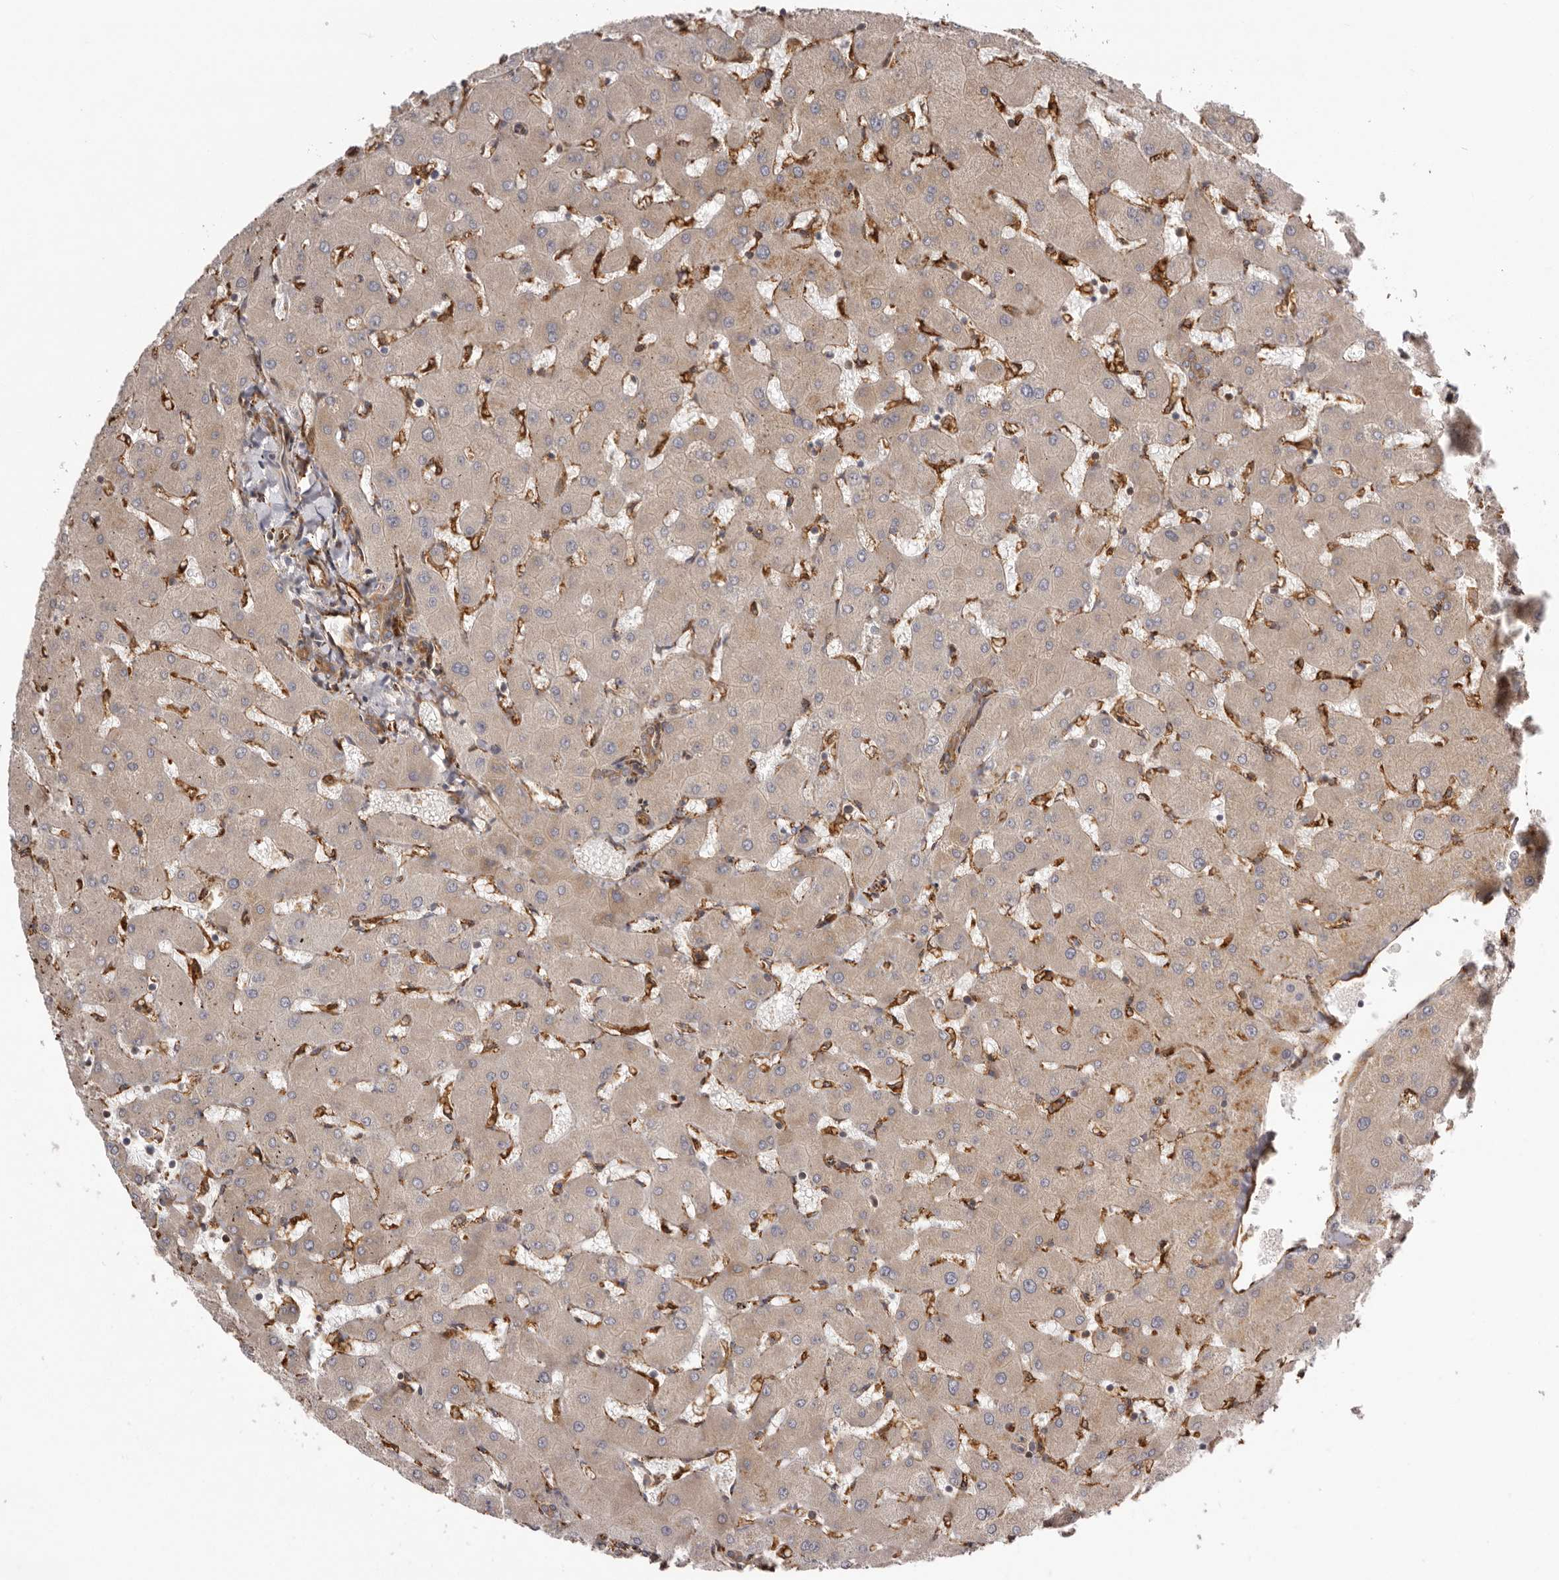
{"staining": {"intensity": "moderate", "quantity": ">75%", "location": "cytoplasmic/membranous"}, "tissue": "liver", "cell_type": "Cholangiocytes", "image_type": "normal", "snomed": [{"axis": "morphology", "description": "Normal tissue, NOS"}, {"axis": "topography", "description": "Liver"}], "caption": "Immunohistochemistry micrograph of benign liver stained for a protein (brown), which demonstrates medium levels of moderate cytoplasmic/membranous expression in approximately >75% of cholangiocytes.", "gene": "WDTC1", "patient": {"sex": "female", "age": 63}}